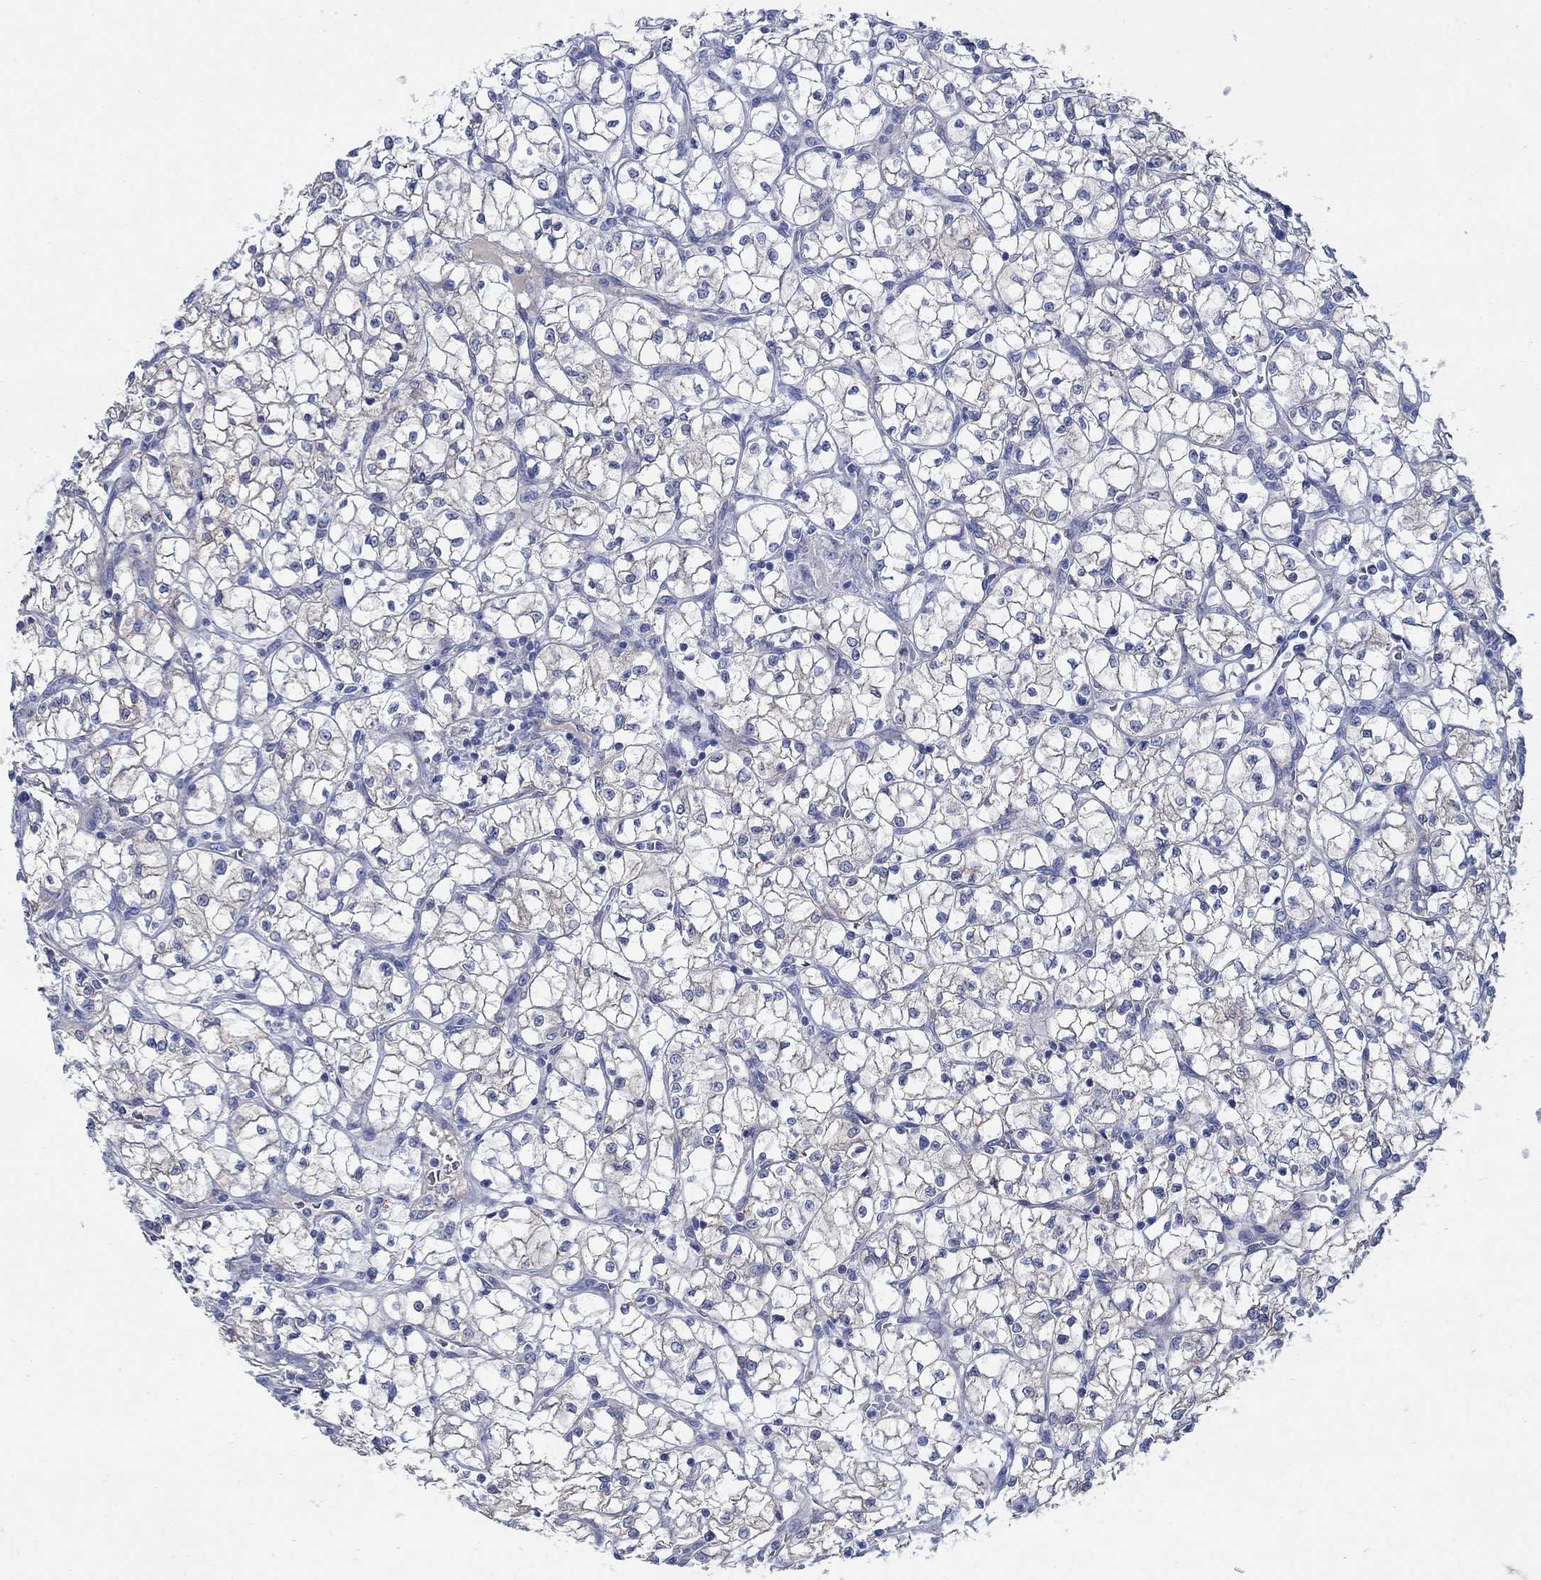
{"staining": {"intensity": "negative", "quantity": "none", "location": "none"}, "tissue": "renal cancer", "cell_type": "Tumor cells", "image_type": "cancer", "snomed": [{"axis": "morphology", "description": "Adenocarcinoma, NOS"}, {"axis": "topography", "description": "Kidney"}], "caption": "Immunohistochemistry photomicrograph of adenocarcinoma (renal) stained for a protein (brown), which shows no positivity in tumor cells.", "gene": "ZDHHC14", "patient": {"sex": "female", "age": 64}}